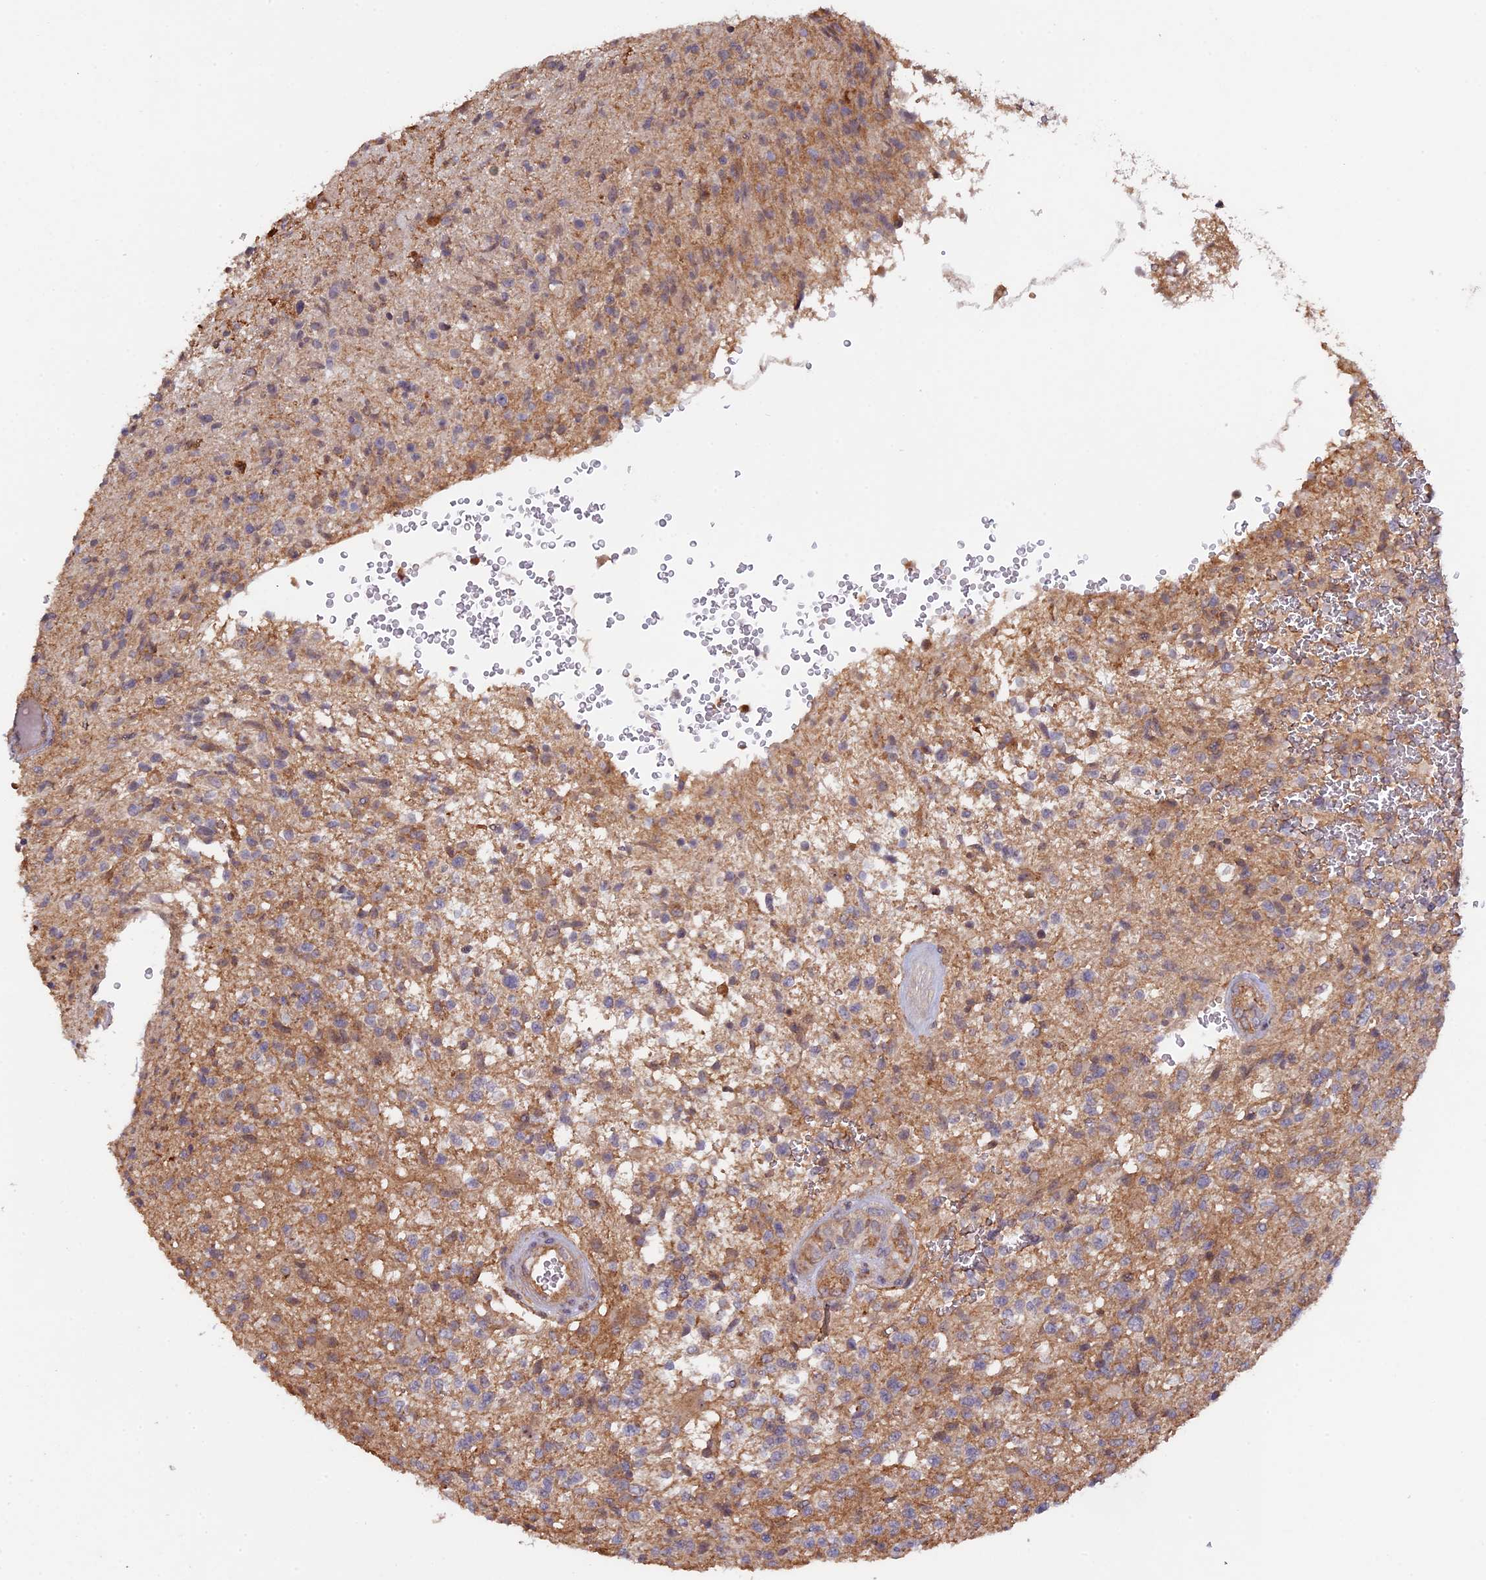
{"staining": {"intensity": "negative", "quantity": "none", "location": "none"}, "tissue": "glioma", "cell_type": "Tumor cells", "image_type": "cancer", "snomed": [{"axis": "morphology", "description": "Glioma, malignant, High grade"}, {"axis": "topography", "description": "Brain"}], "caption": "IHC image of high-grade glioma (malignant) stained for a protein (brown), which reveals no expression in tumor cells.", "gene": "FERMT1", "patient": {"sex": "male", "age": 56}}